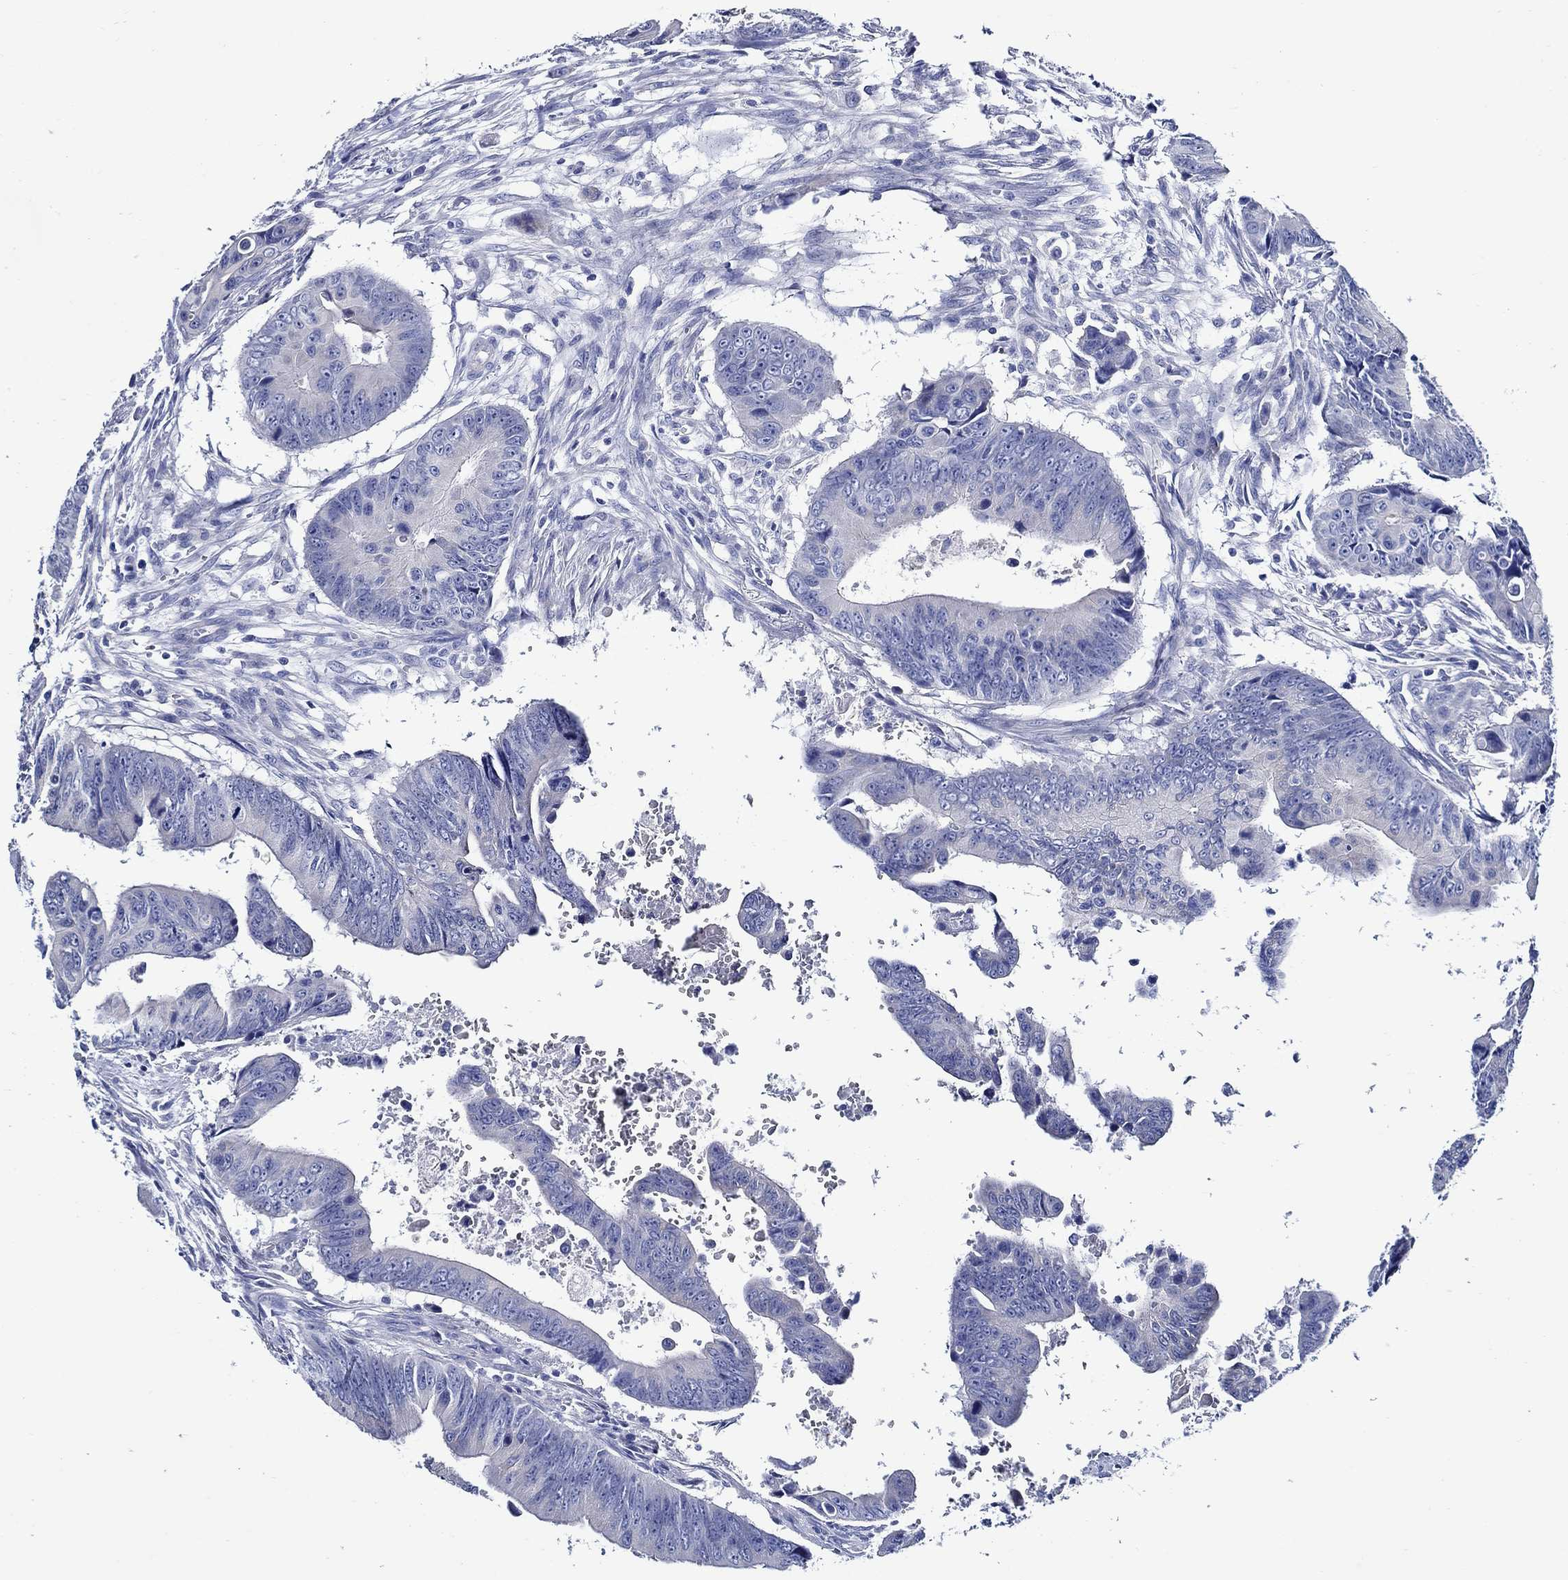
{"staining": {"intensity": "negative", "quantity": "none", "location": "none"}, "tissue": "colorectal cancer", "cell_type": "Tumor cells", "image_type": "cancer", "snomed": [{"axis": "morphology", "description": "Adenocarcinoma, NOS"}, {"axis": "topography", "description": "Colon"}], "caption": "Tumor cells are negative for brown protein staining in colorectal adenocarcinoma.", "gene": "SKOR1", "patient": {"sex": "female", "age": 87}}